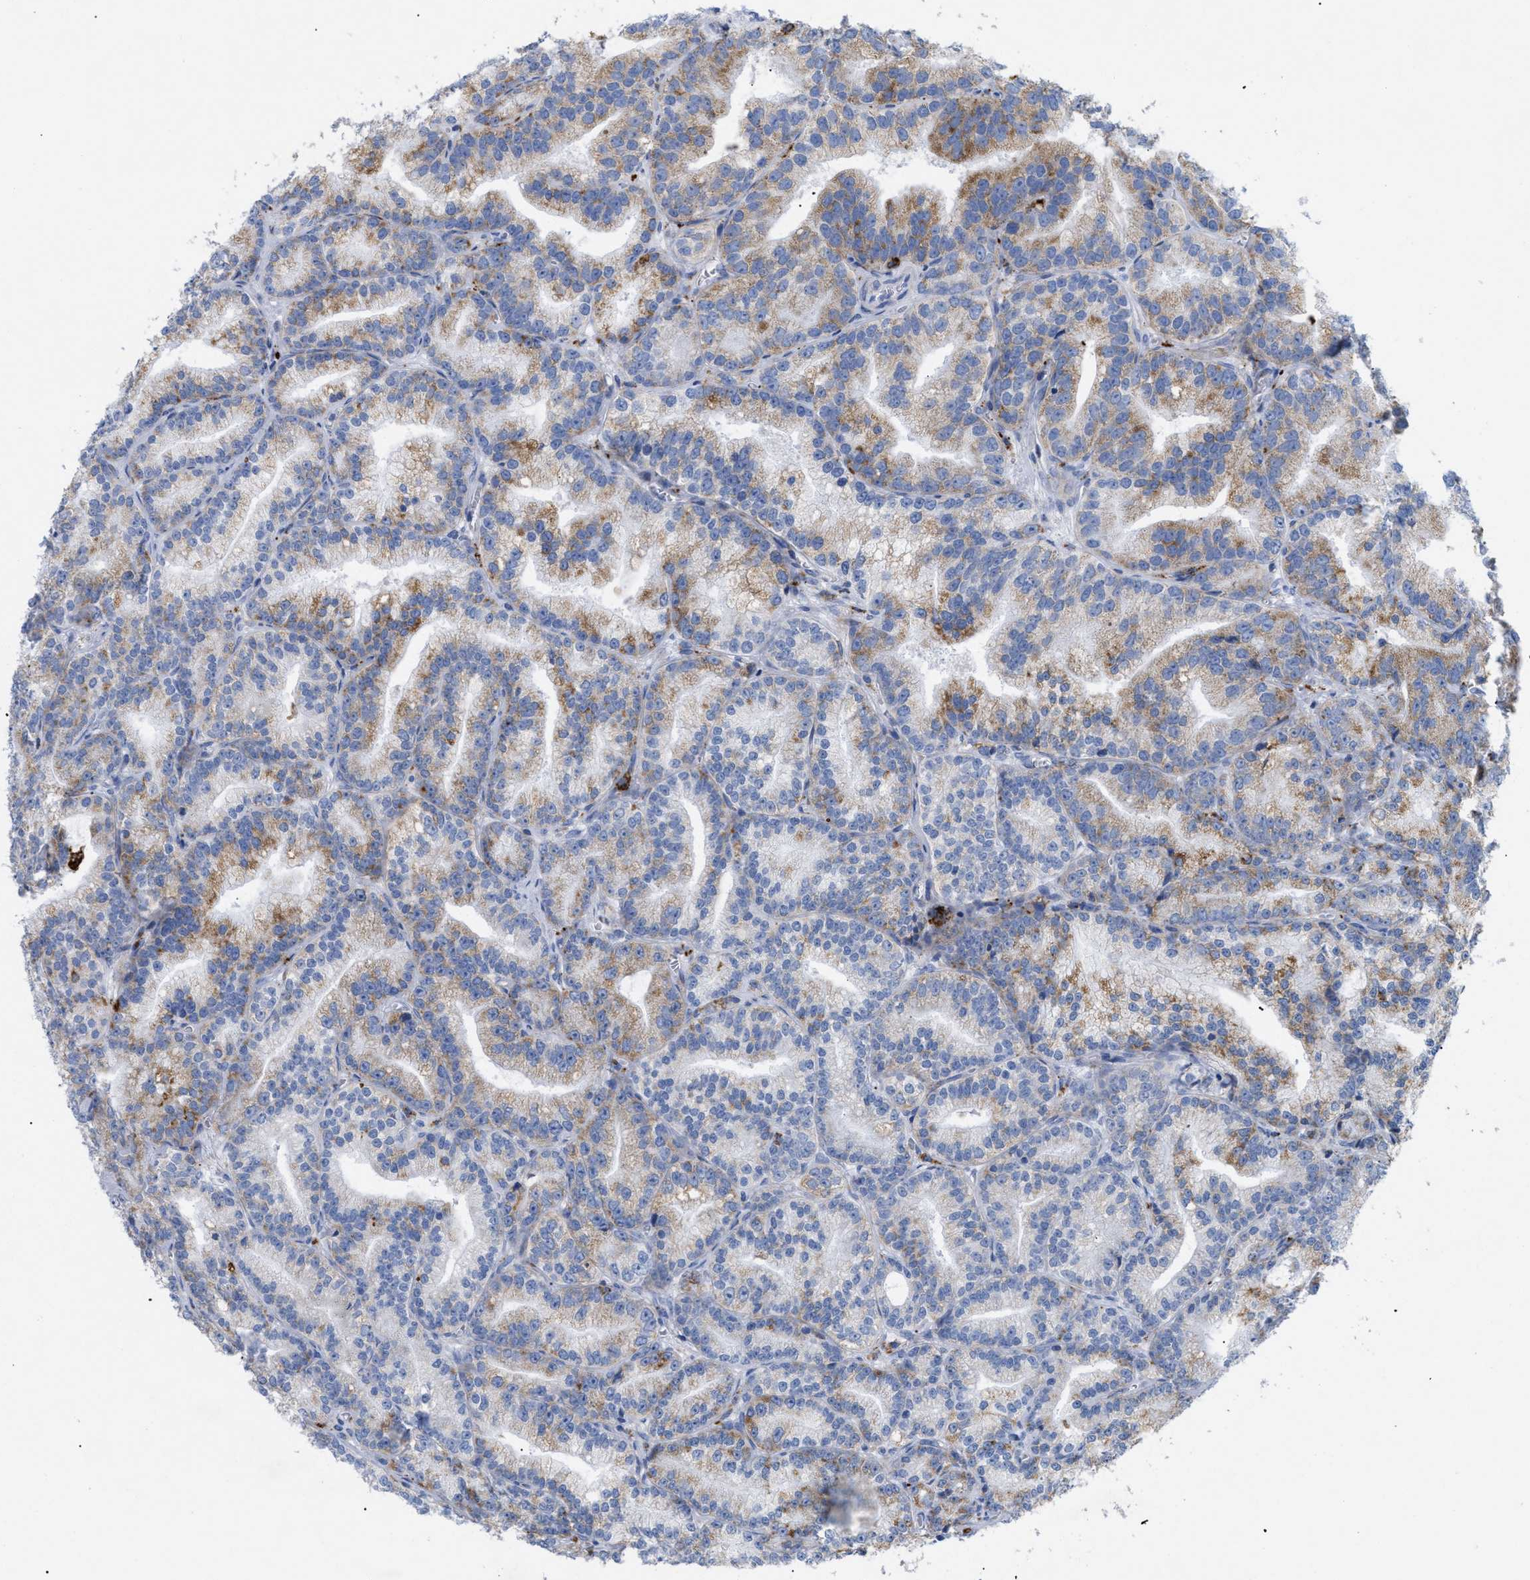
{"staining": {"intensity": "moderate", "quantity": ">75%", "location": "cytoplasmic/membranous"}, "tissue": "prostate cancer", "cell_type": "Tumor cells", "image_type": "cancer", "snomed": [{"axis": "morphology", "description": "Adenocarcinoma, Low grade"}, {"axis": "topography", "description": "Prostate"}], "caption": "A histopathology image of human prostate cancer (low-grade adenocarcinoma) stained for a protein displays moderate cytoplasmic/membranous brown staining in tumor cells. Nuclei are stained in blue.", "gene": "DRAM2", "patient": {"sex": "male", "age": 89}}